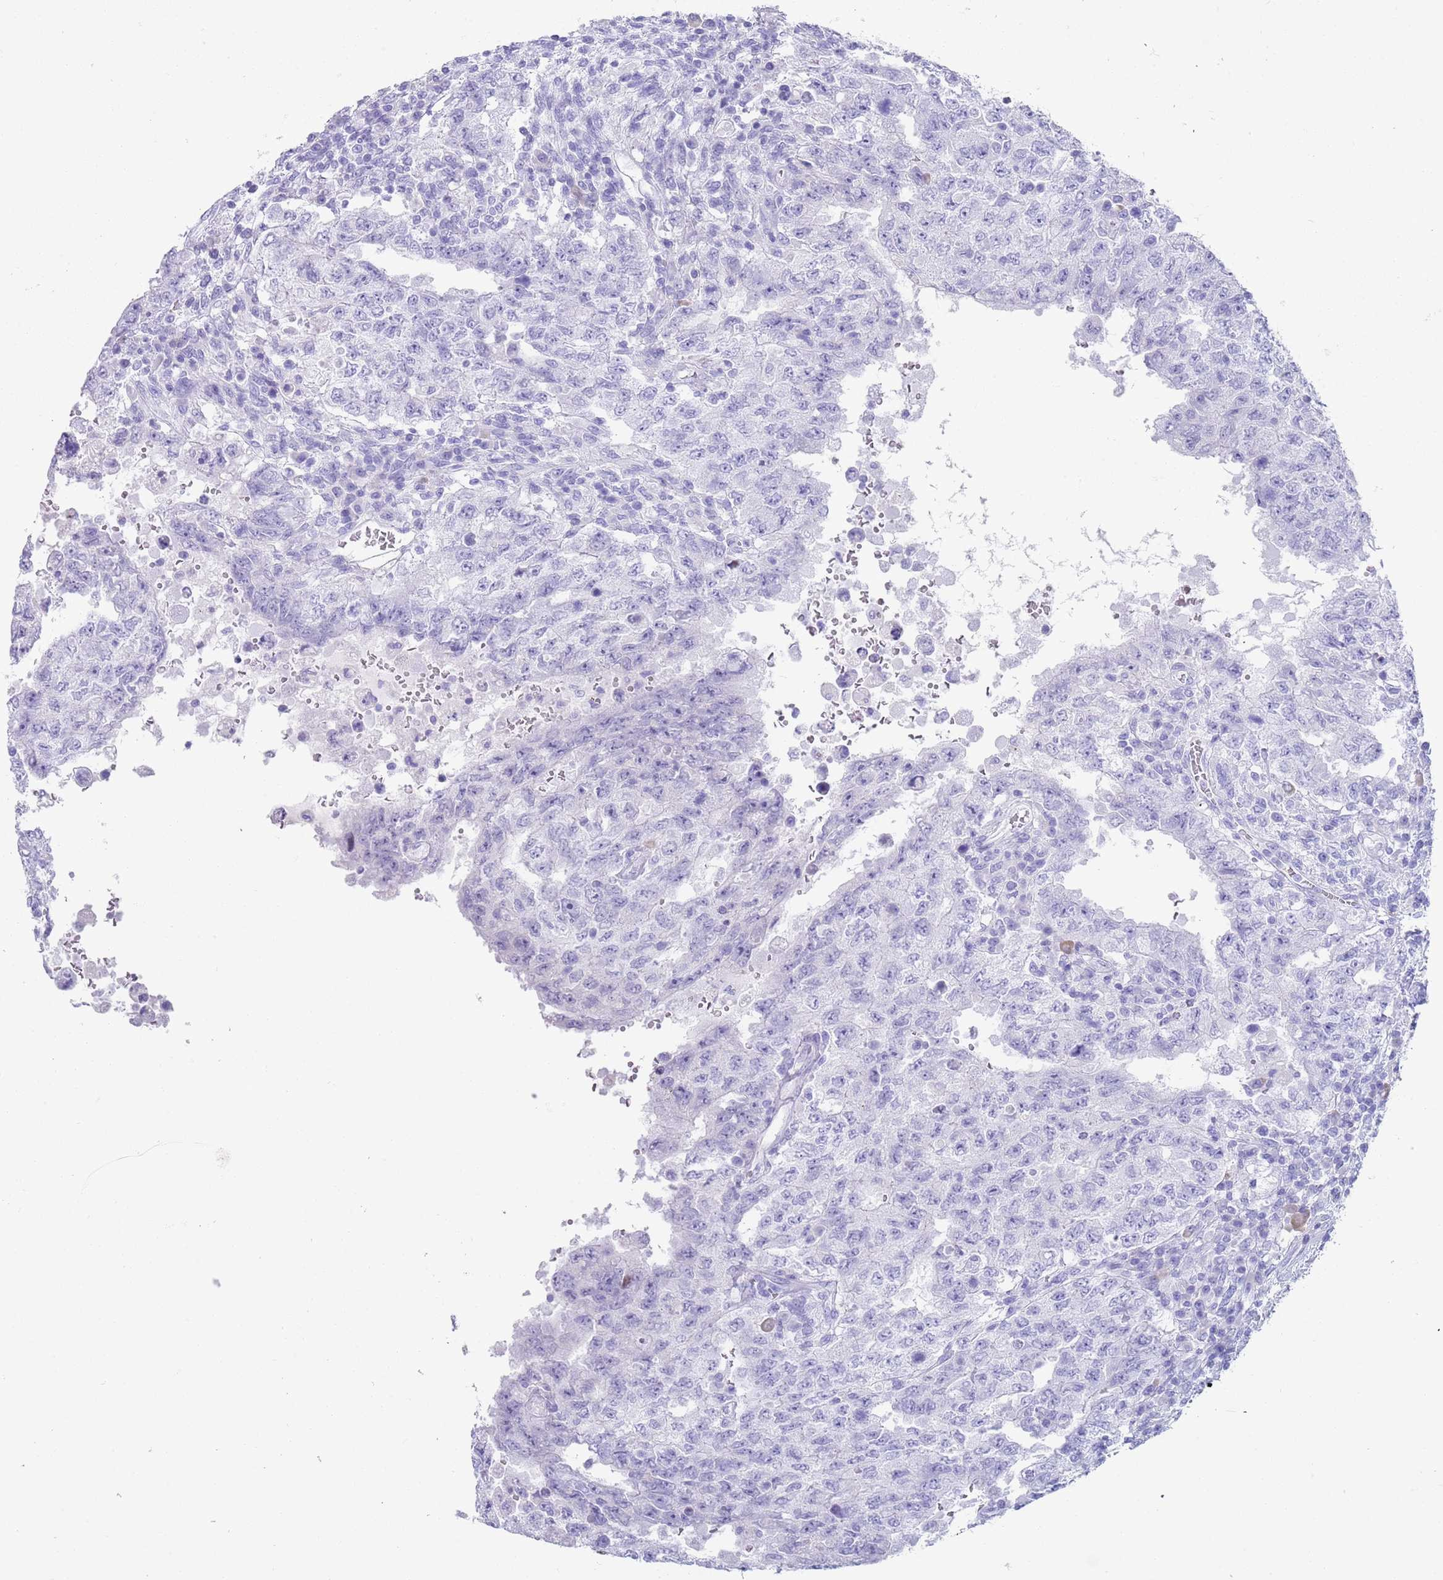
{"staining": {"intensity": "negative", "quantity": "none", "location": "none"}, "tissue": "testis cancer", "cell_type": "Tumor cells", "image_type": "cancer", "snomed": [{"axis": "morphology", "description": "Carcinoma, Embryonal, NOS"}, {"axis": "topography", "description": "Testis"}], "caption": "Immunohistochemistry (IHC) image of neoplastic tissue: human testis embryonal carcinoma stained with DAB (3,3'-diaminobenzidine) shows no significant protein positivity in tumor cells.", "gene": "CPXM2", "patient": {"sex": "male", "age": 26}}